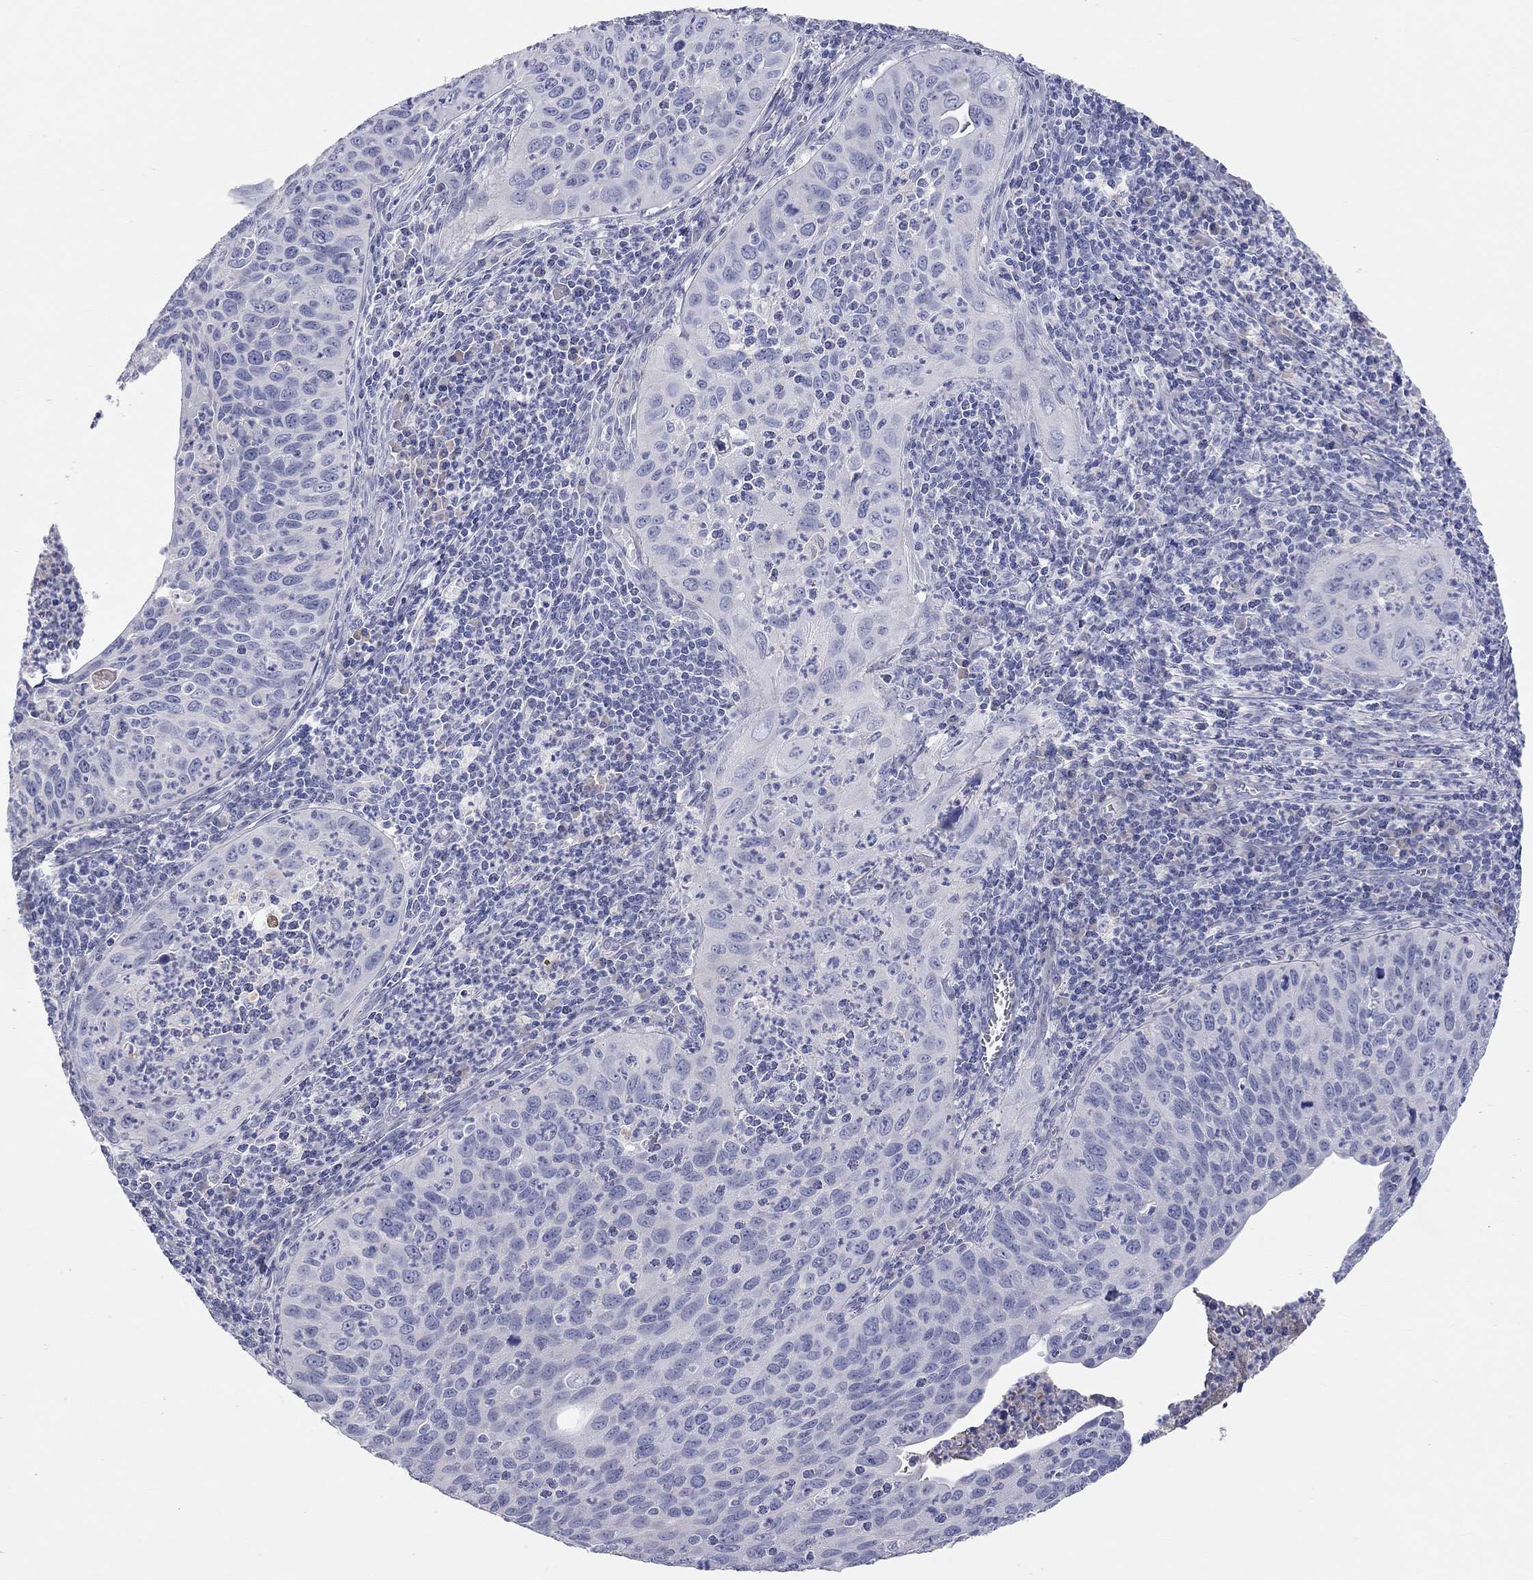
{"staining": {"intensity": "negative", "quantity": "none", "location": "none"}, "tissue": "cervical cancer", "cell_type": "Tumor cells", "image_type": "cancer", "snomed": [{"axis": "morphology", "description": "Squamous cell carcinoma, NOS"}, {"axis": "topography", "description": "Cervix"}], "caption": "IHC of cervical cancer (squamous cell carcinoma) displays no expression in tumor cells. (Brightfield microscopy of DAB (3,3'-diaminobenzidine) immunohistochemistry (IHC) at high magnification).", "gene": "ST7L", "patient": {"sex": "female", "age": 26}}